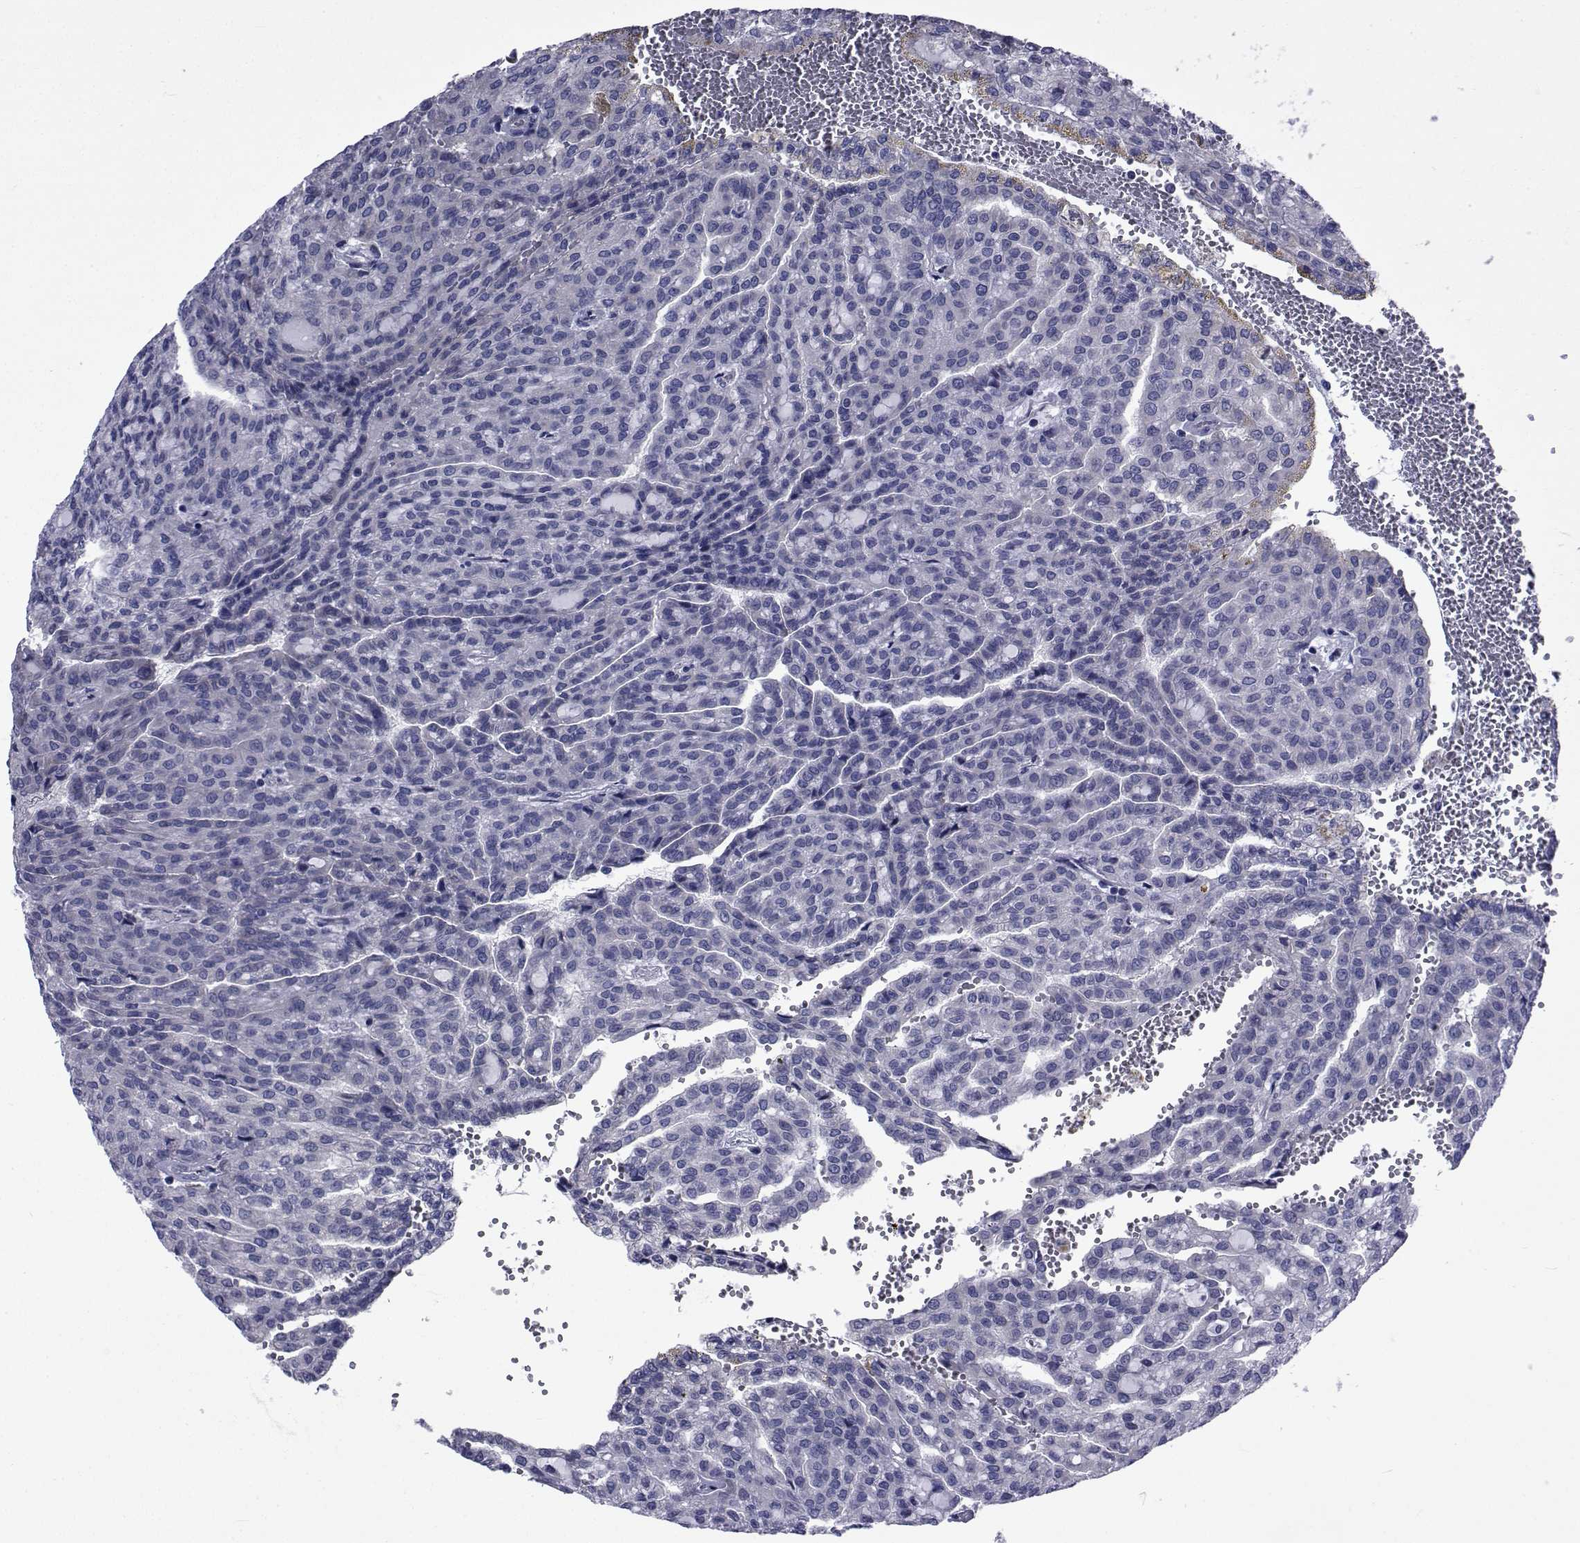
{"staining": {"intensity": "negative", "quantity": "none", "location": "none"}, "tissue": "renal cancer", "cell_type": "Tumor cells", "image_type": "cancer", "snomed": [{"axis": "morphology", "description": "Adenocarcinoma, NOS"}, {"axis": "topography", "description": "Kidney"}], "caption": "Photomicrograph shows no protein staining in tumor cells of renal adenocarcinoma tissue. (Stains: DAB (3,3'-diaminobenzidine) immunohistochemistry with hematoxylin counter stain, Microscopy: brightfield microscopy at high magnification).", "gene": "ROPN1", "patient": {"sex": "male", "age": 63}}